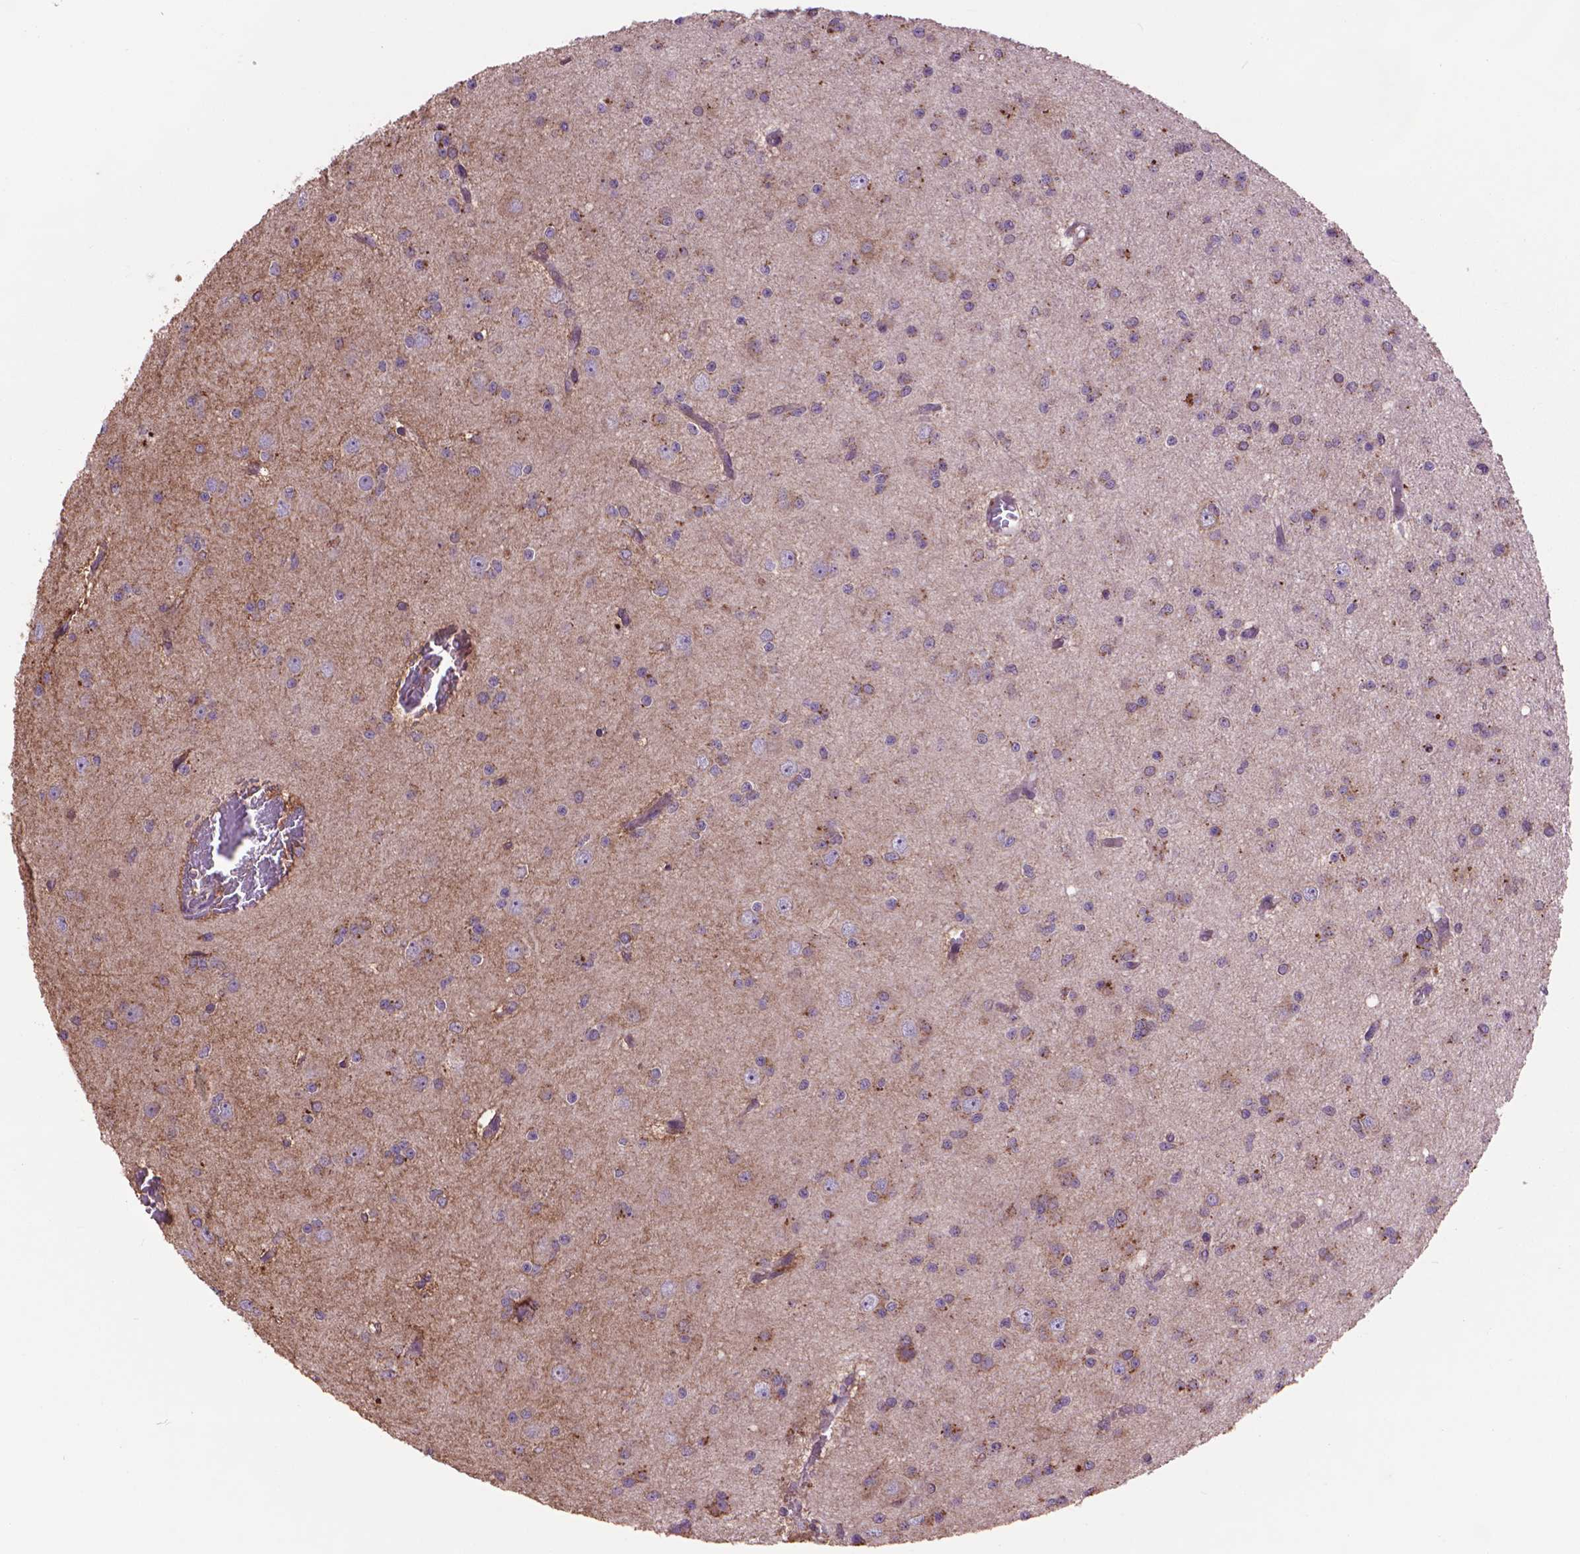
{"staining": {"intensity": "moderate", "quantity": "<25%", "location": "cytoplasmic/membranous"}, "tissue": "glioma", "cell_type": "Tumor cells", "image_type": "cancer", "snomed": [{"axis": "morphology", "description": "Glioma, malignant, Low grade"}, {"axis": "topography", "description": "Brain"}], "caption": "Protein expression analysis of malignant glioma (low-grade) shows moderate cytoplasmic/membranous positivity in approximately <25% of tumor cells.", "gene": "GLB1", "patient": {"sex": "male", "age": 27}}